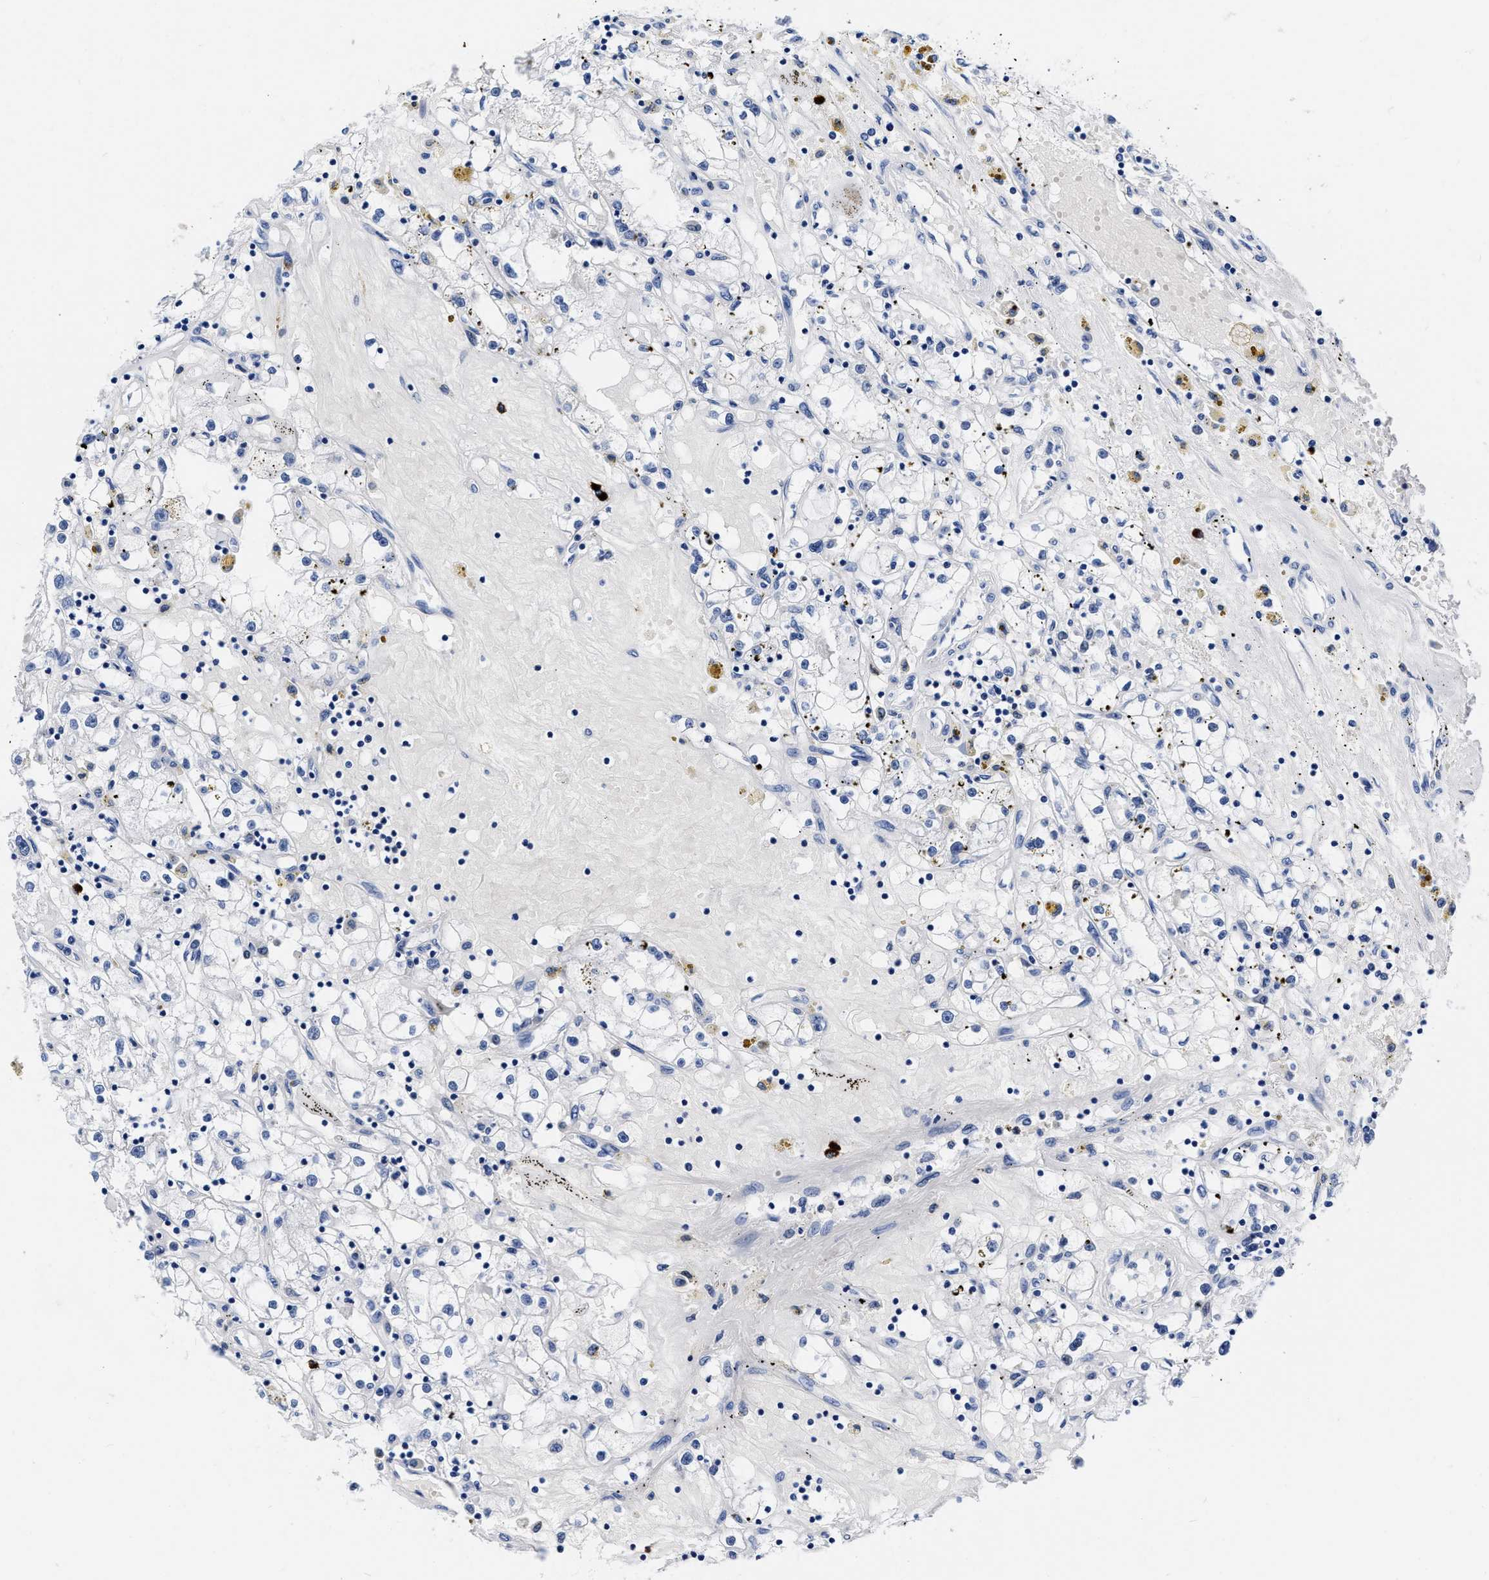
{"staining": {"intensity": "negative", "quantity": "none", "location": "none"}, "tissue": "renal cancer", "cell_type": "Tumor cells", "image_type": "cancer", "snomed": [{"axis": "morphology", "description": "Adenocarcinoma, NOS"}, {"axis": "topography", "description": "Kidney"}], "caption": "This histopathology image is of adenocarcinoma (renal) stained with immunohistochemistry (IHC) to label a protein in brown with the nuclei are counter-stained blue. There is no staining in tumor cells. (DAB immunohistochemistry (IHC) with hematoxylin counter stain).", "gene": "CER1", "patient": {"sex": "male", "age": 56}}